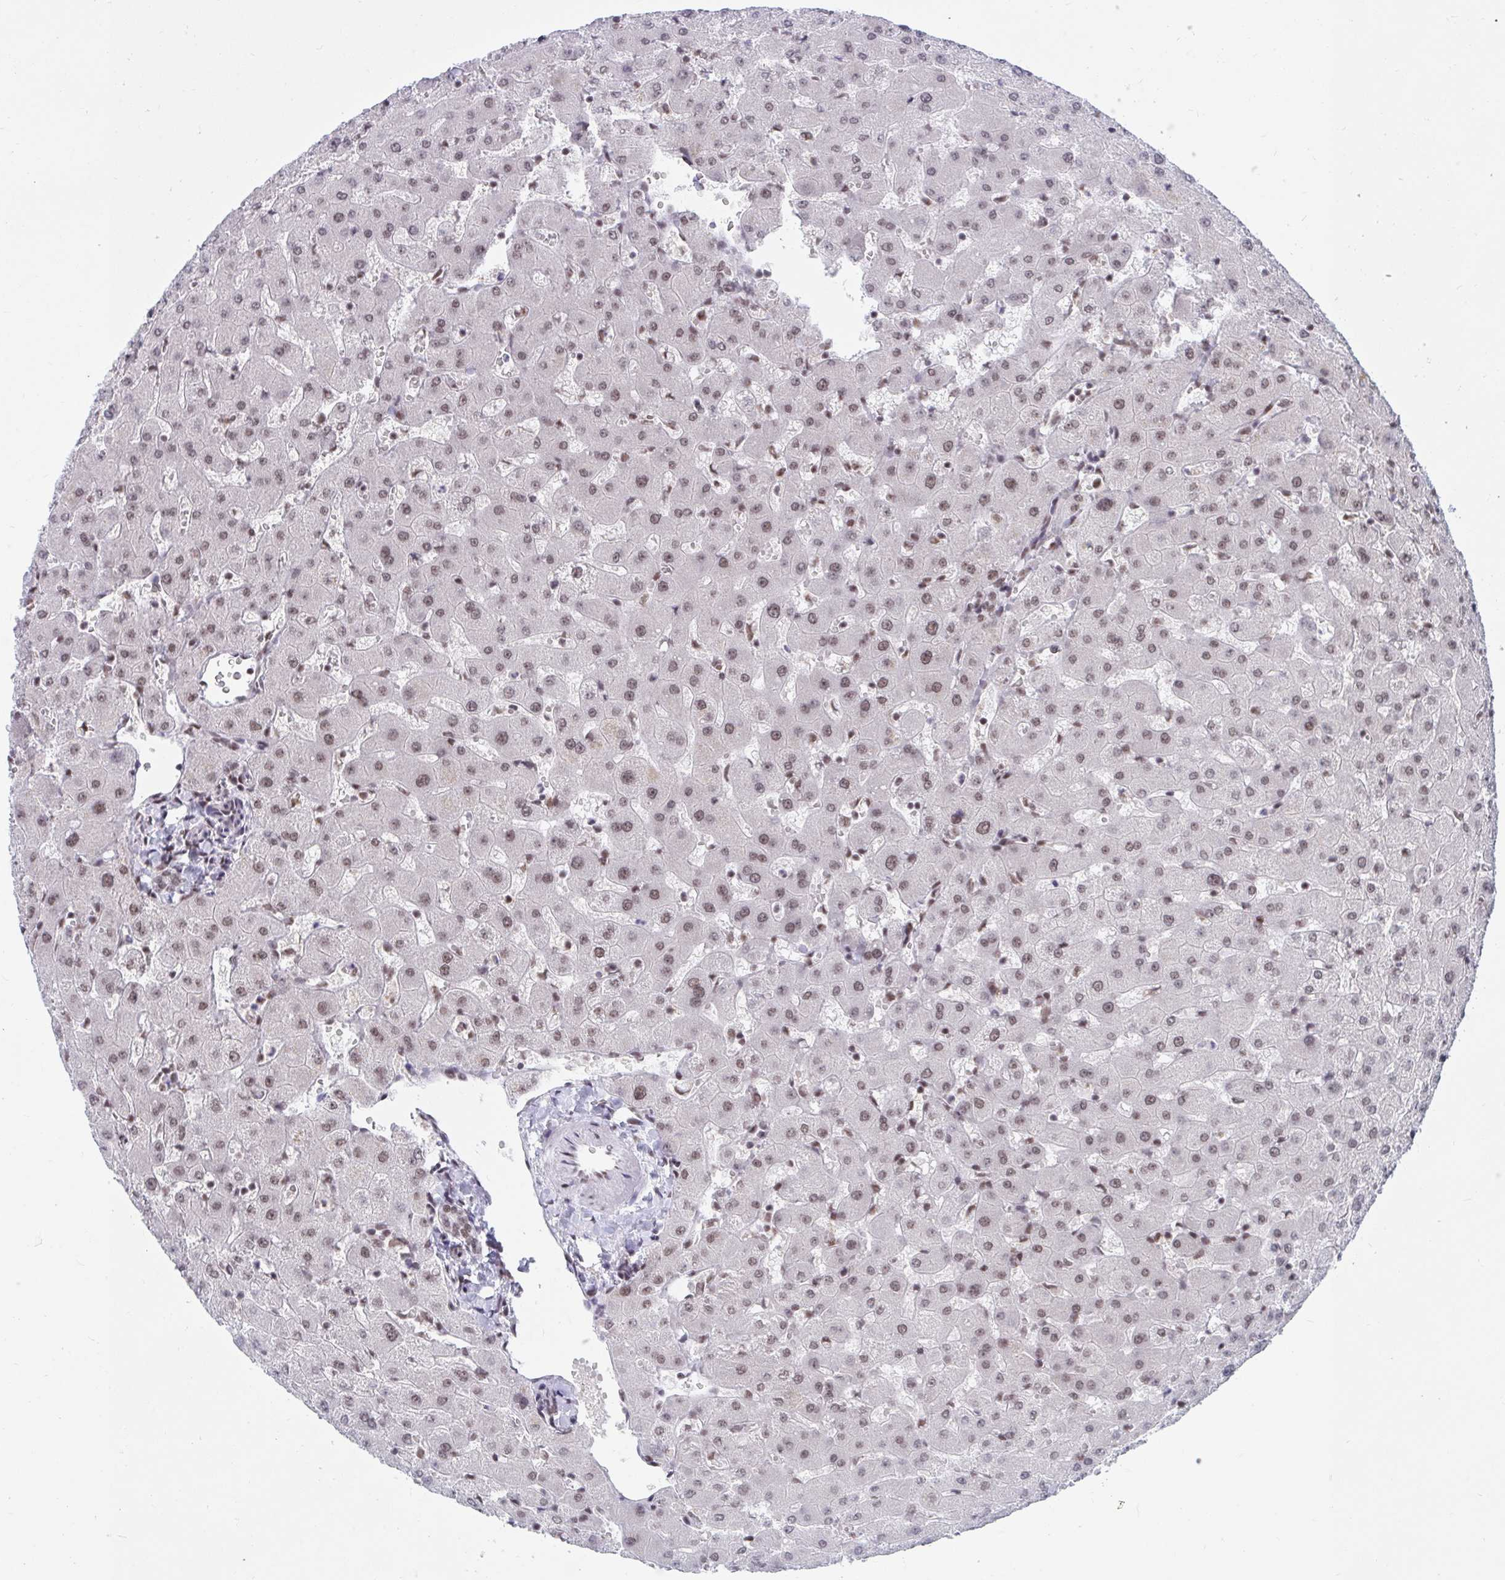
{"staining": {"intensity": "weak", "quantity": "25%-75%", "location": "nuclear"}, "tissue": "liver", "cell_type": "Cholangiocytes", "image_type": "normal", "snomed": [{"axis": "morphology", "description": "Normal tissue, NOS"}, {"axis": "topography", "description": "Liver"}], "caption": "Immunohistochemical staining of normal human liver reveals weak nuclear protein positivity in about 25%-75% of cholangiocytes.", "gene": "PHF10", "patient": {"sex": "female", "age": 63}}